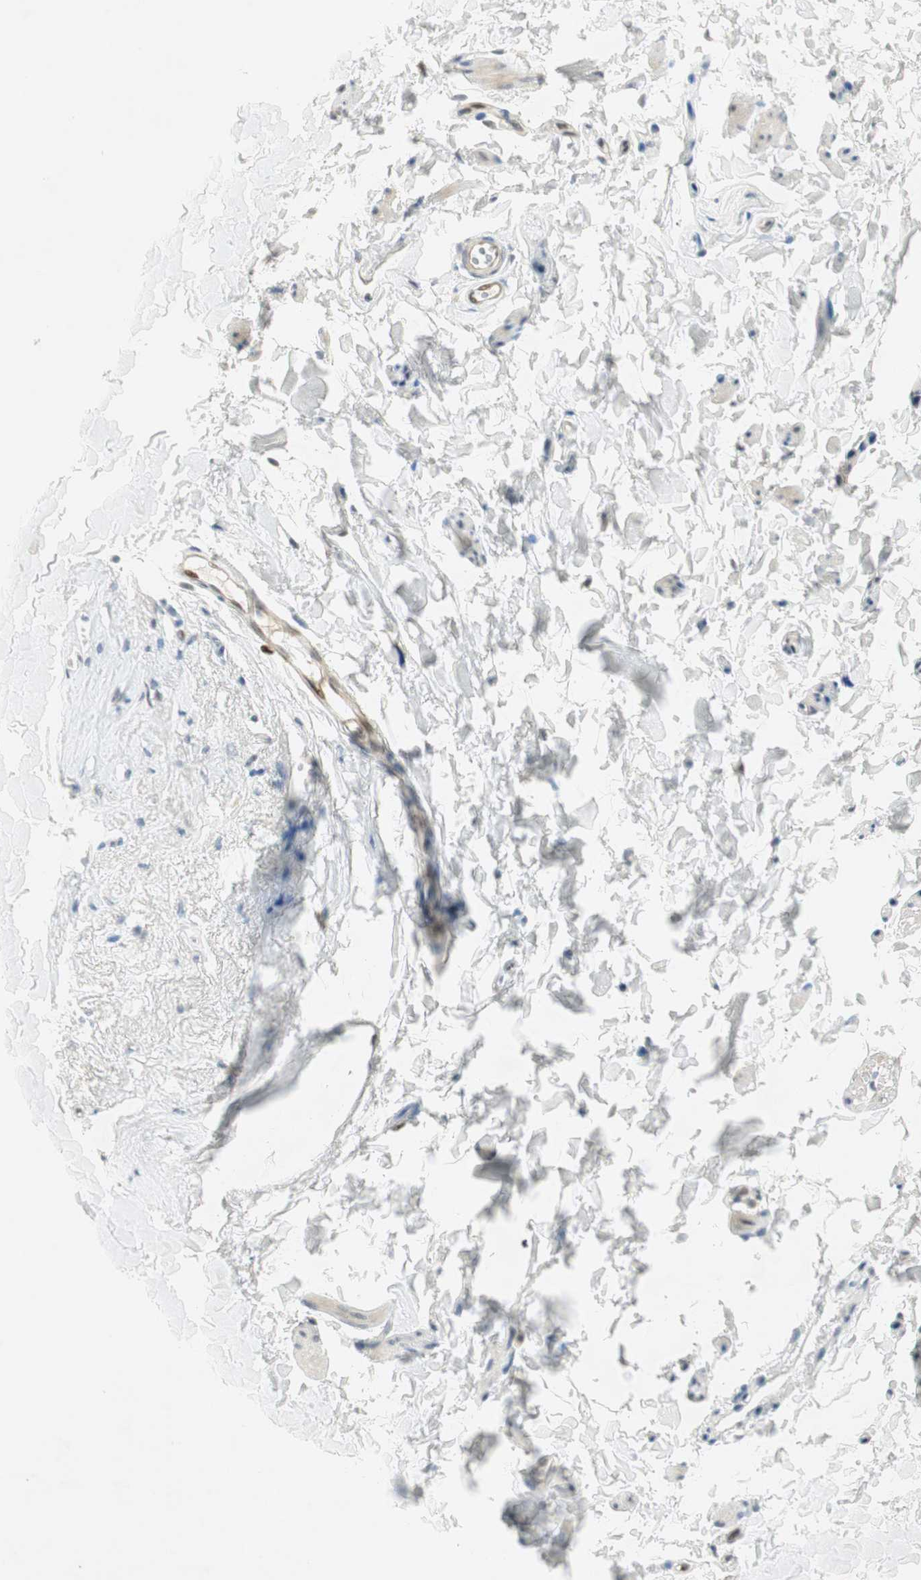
{"staining": {"intensity": "weak", "quantity": "<25%", "location": "nuclear"}, "tissue": "skin", "cell_type": "Epidermal cells", "image_type": "normal", "snomed": [{"axis": "morphology", "description": "Normal tissue, NOS"}, {"axis": "morphology", "description": "Inflammation, NOS"}, {"axis": "topography", "description": "Vulva"}], "caption": "IHC micrograph of normal skin: human skin stained with DAB (3,3'-diaminobenzidine) displays no significant protein positivity in epidermal cells. Brightfield microscopy of IHC stained with DAB (3,3'-diaminobenzidine) (brown) and hematoxylin (blue), captured at high magnification.", "gene": "MSX2", "patient": {"sex": "female", "age": 84}}